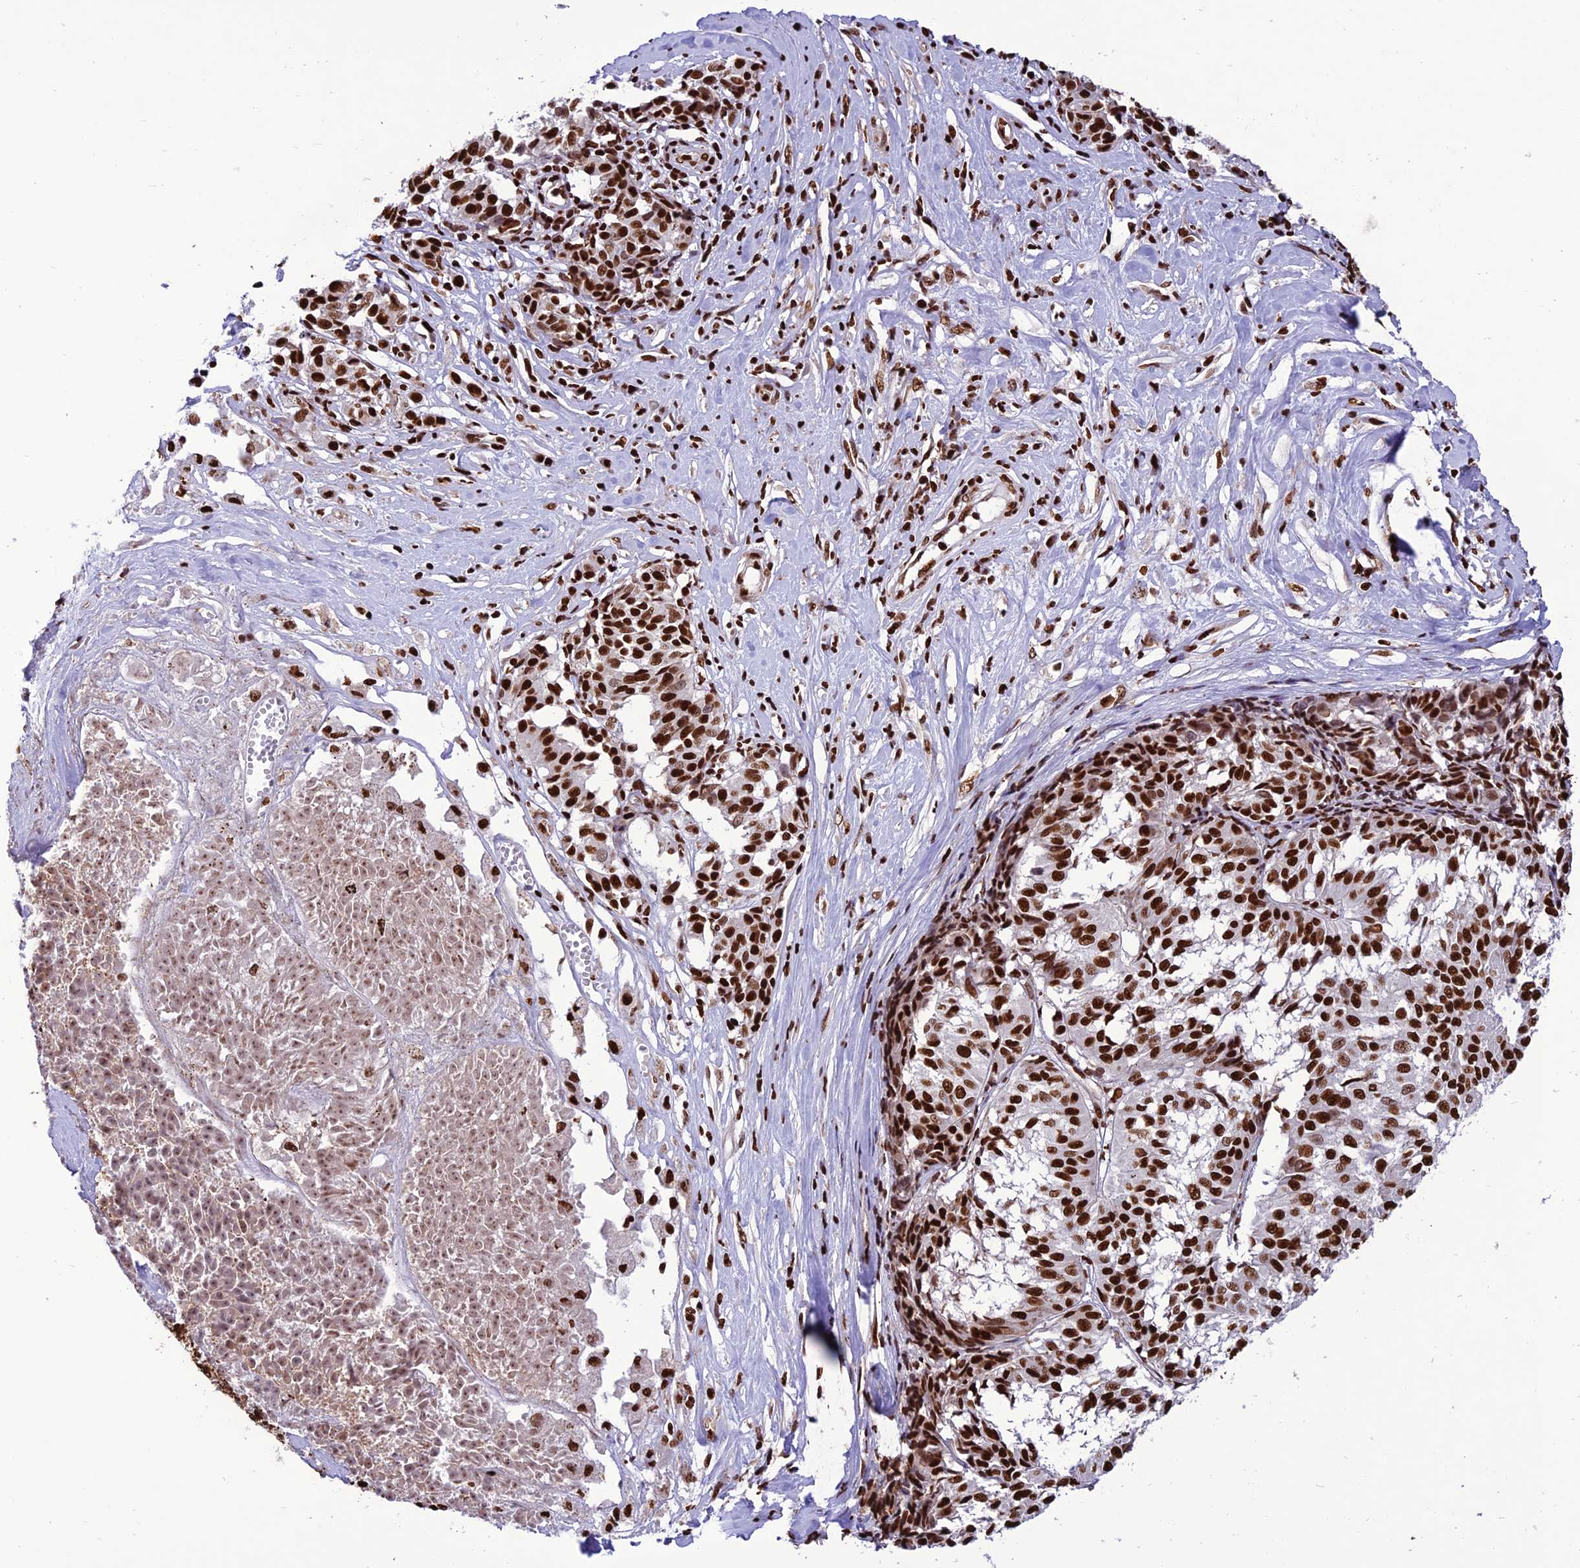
{"staining": {"intensity": "strong", "quantity": ">75%", "location": "nuclear"}, "tissue": "melanoma", "cell_type": "Tumor cells", "image_type": "cancer", "snomed": [{"axis": "morphology", "description": "Malignant melanoma, NOS"}, {"axis": "topography", "description": "Skin"}], "caption": "A high amount of strong nuclear positivity is present in approximately >75% of tumor cells in melanoma tissue.", "gene": "INO80E", "patient": {"sex": "female", "age": 72}}